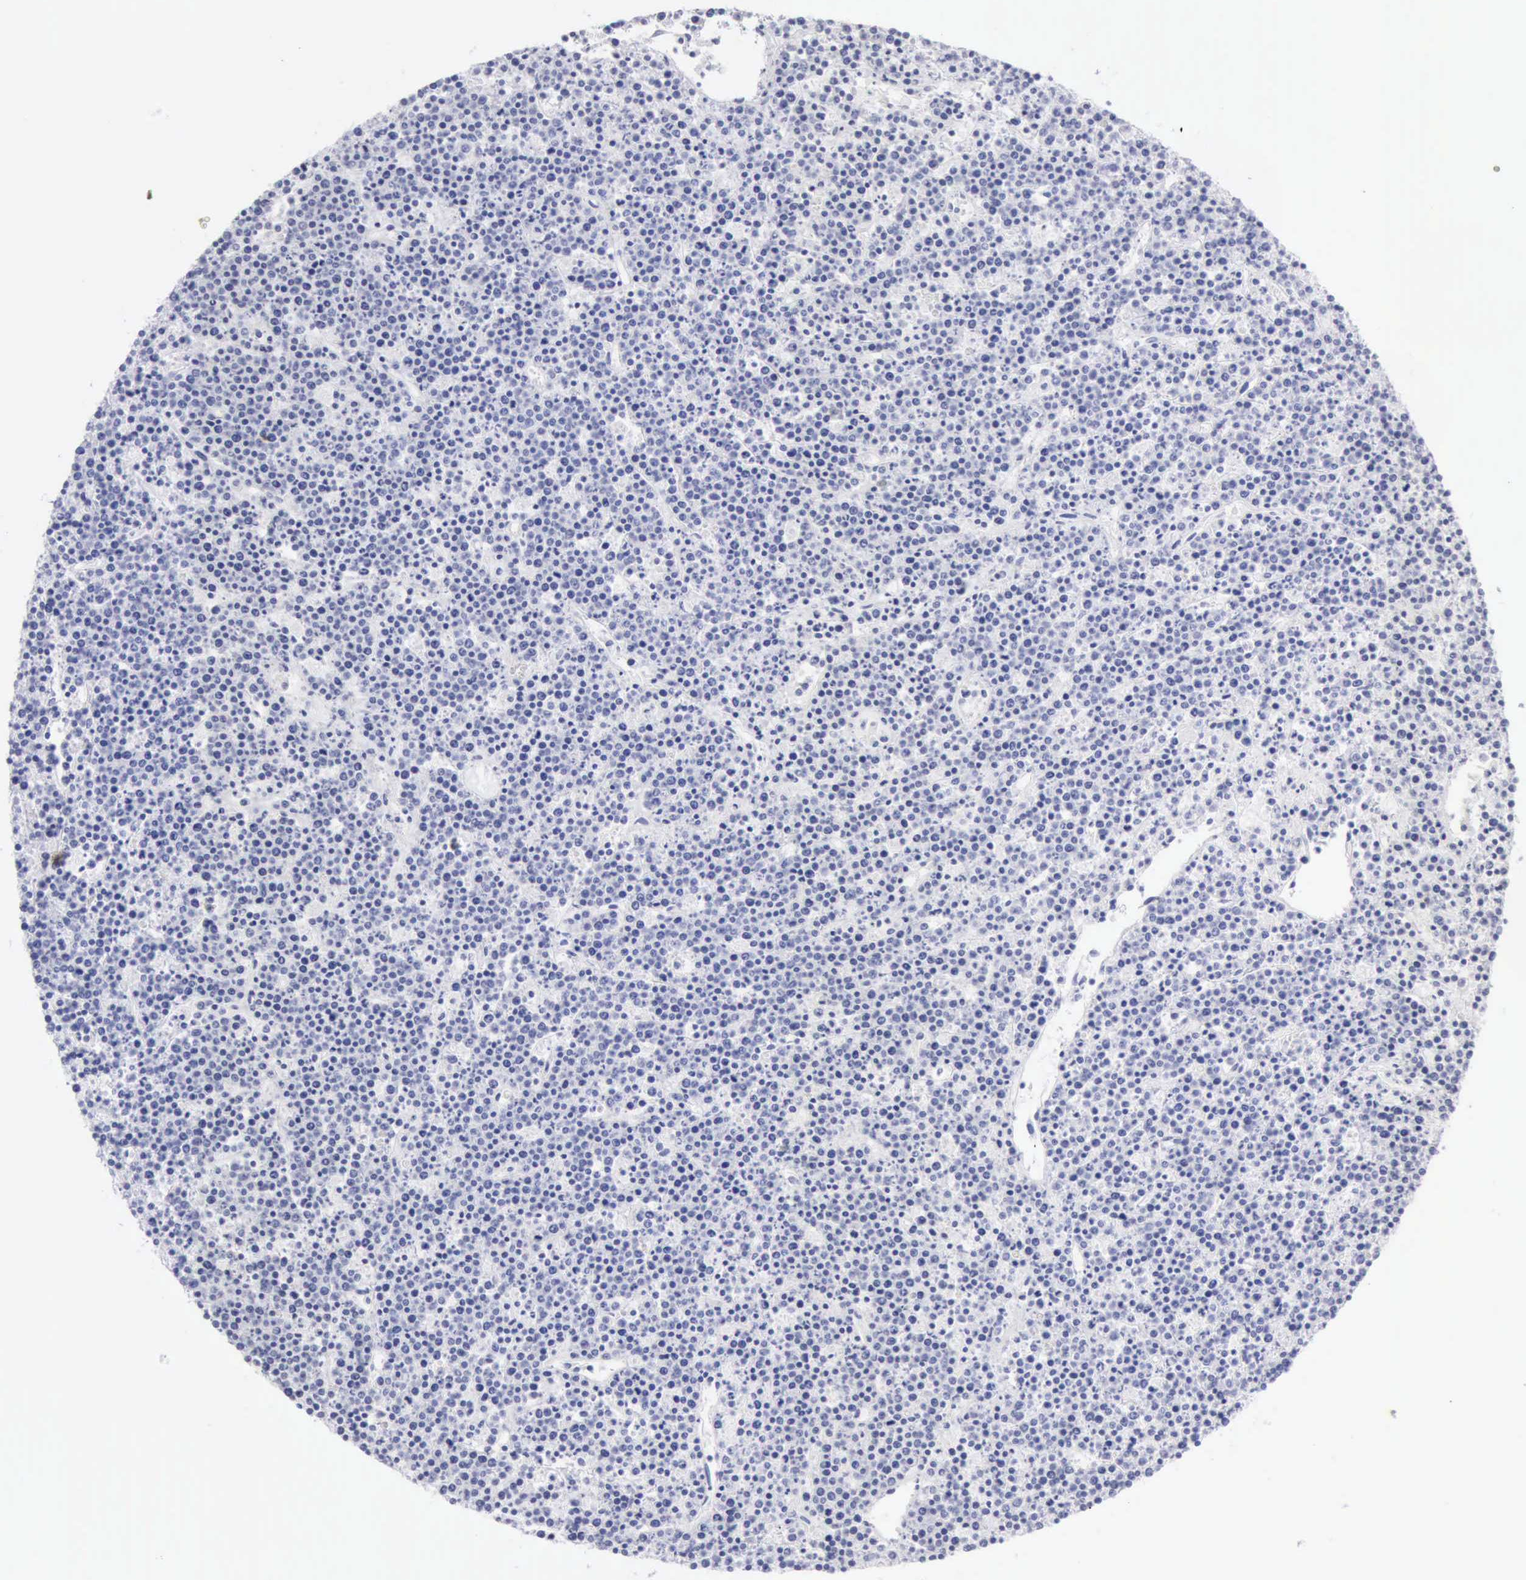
{"staining": {"intensity": "negative", "quantity": "none", "location": "none"}, "tissue": "lymphoma", "cell_type": "Tumor cells", "image_type": "cancer", "snomed": [{"axis": "morphology", "description": "Malignant lymphoma, non-Hodgkin's type, High grade"}, {"axis": "topography", "description": "Ovary"}], "caption": "Tumor cells show no significant protein expression in high-grade malignant lymphoma, non-Hodgkin's type.", "gene": "KRT5", "patient": {"sex": "female", "age": 56}}